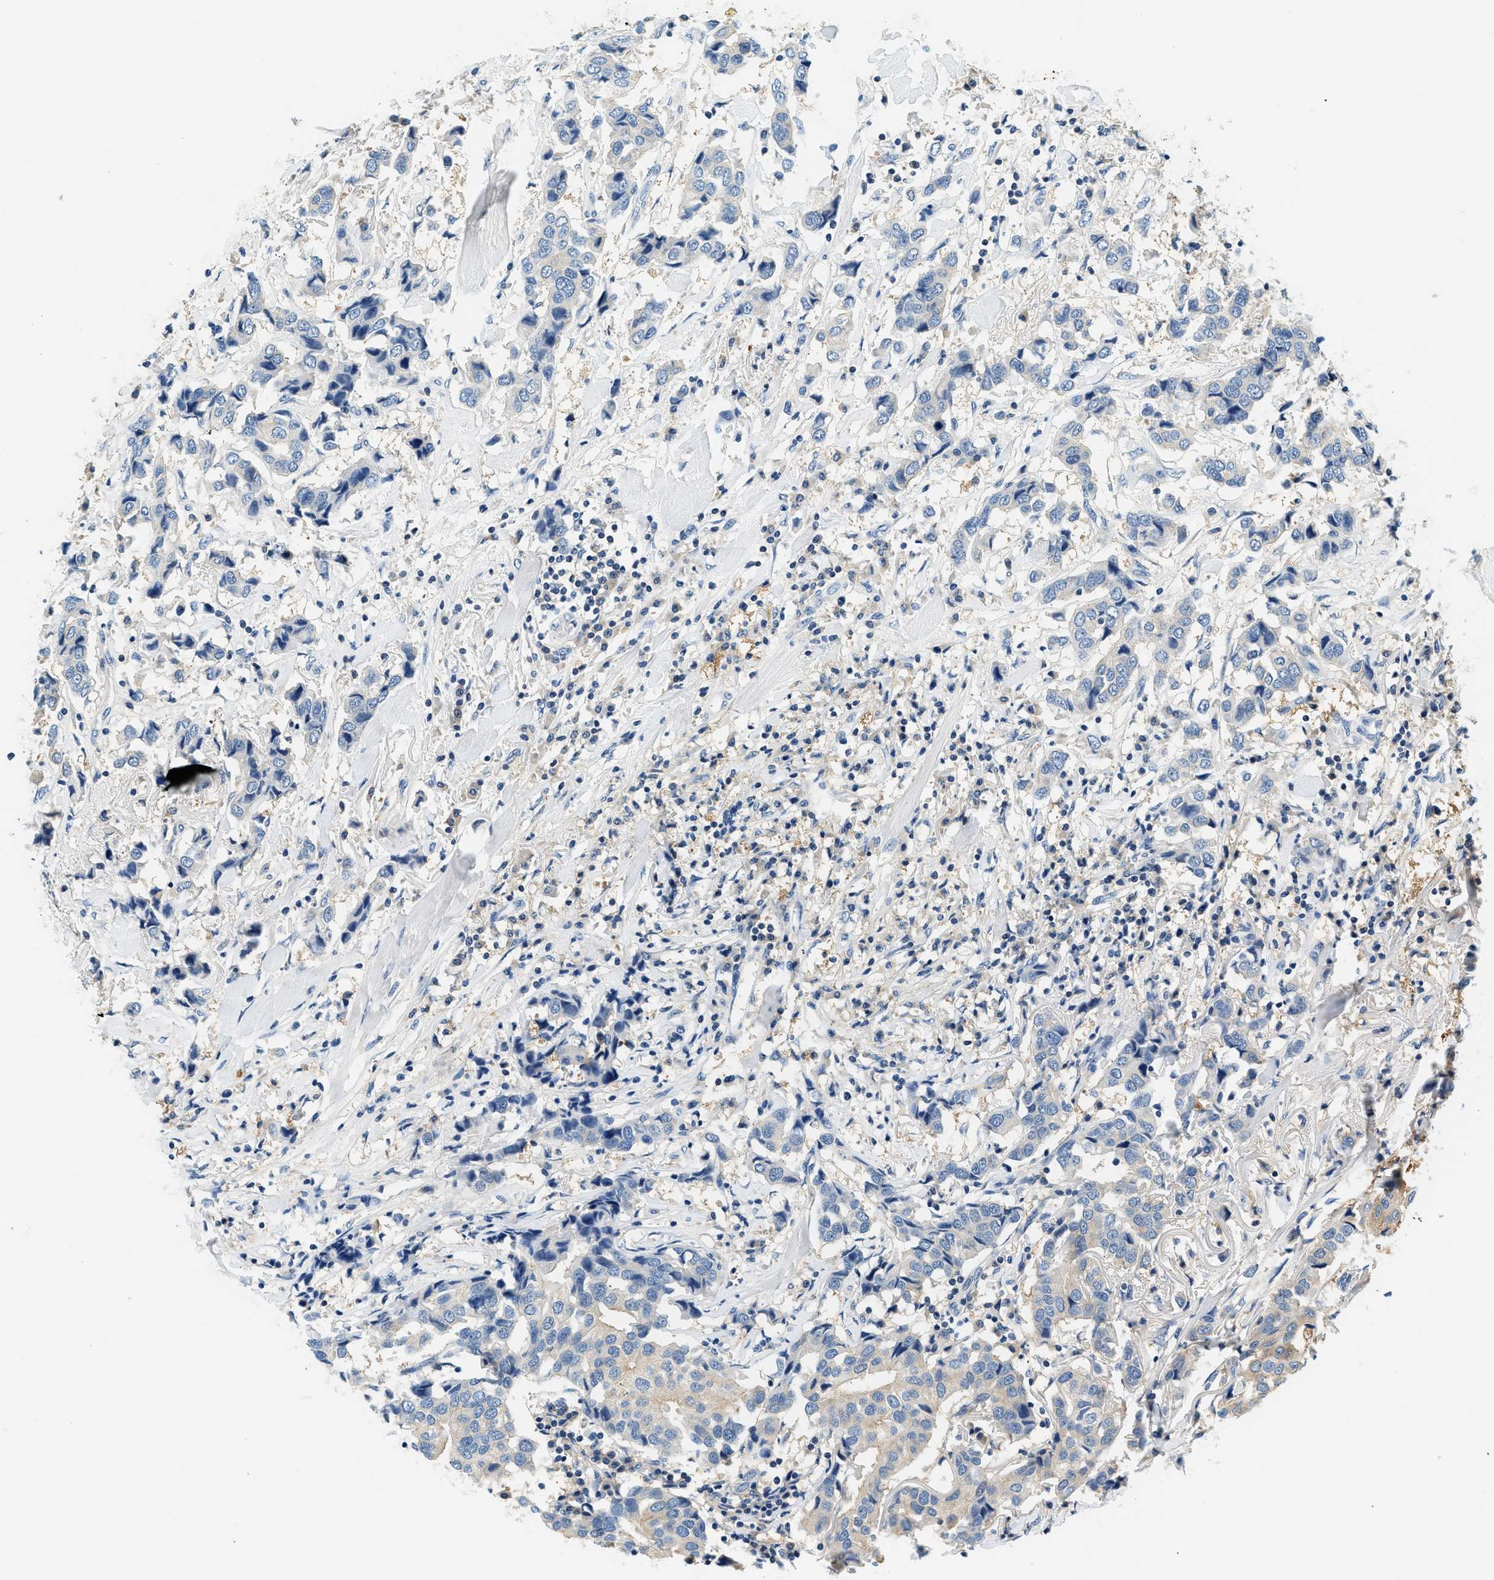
{"staining": {"intensity": "weak", "quantity": "<25%", "location": "cytoplasmic/membranous"}, "tissue": "breast cancer", "cell_type": "Tumor cells", "image_type": "cancer", "snomed": [{"axis": "morphology", "description": "Duct carcinoma"}, {"axis": "topography", "description": "Breast"}], "caption": "Immunohistochemistry photomicrograph of neoplastic tissue: breast cancer stained with DAB (3,3'-diaminobenzidine) reveals no significant protein positivity in tumor cells.", "gene": "SLC35E1", "patient": {"sex": "female", "age": 80}}